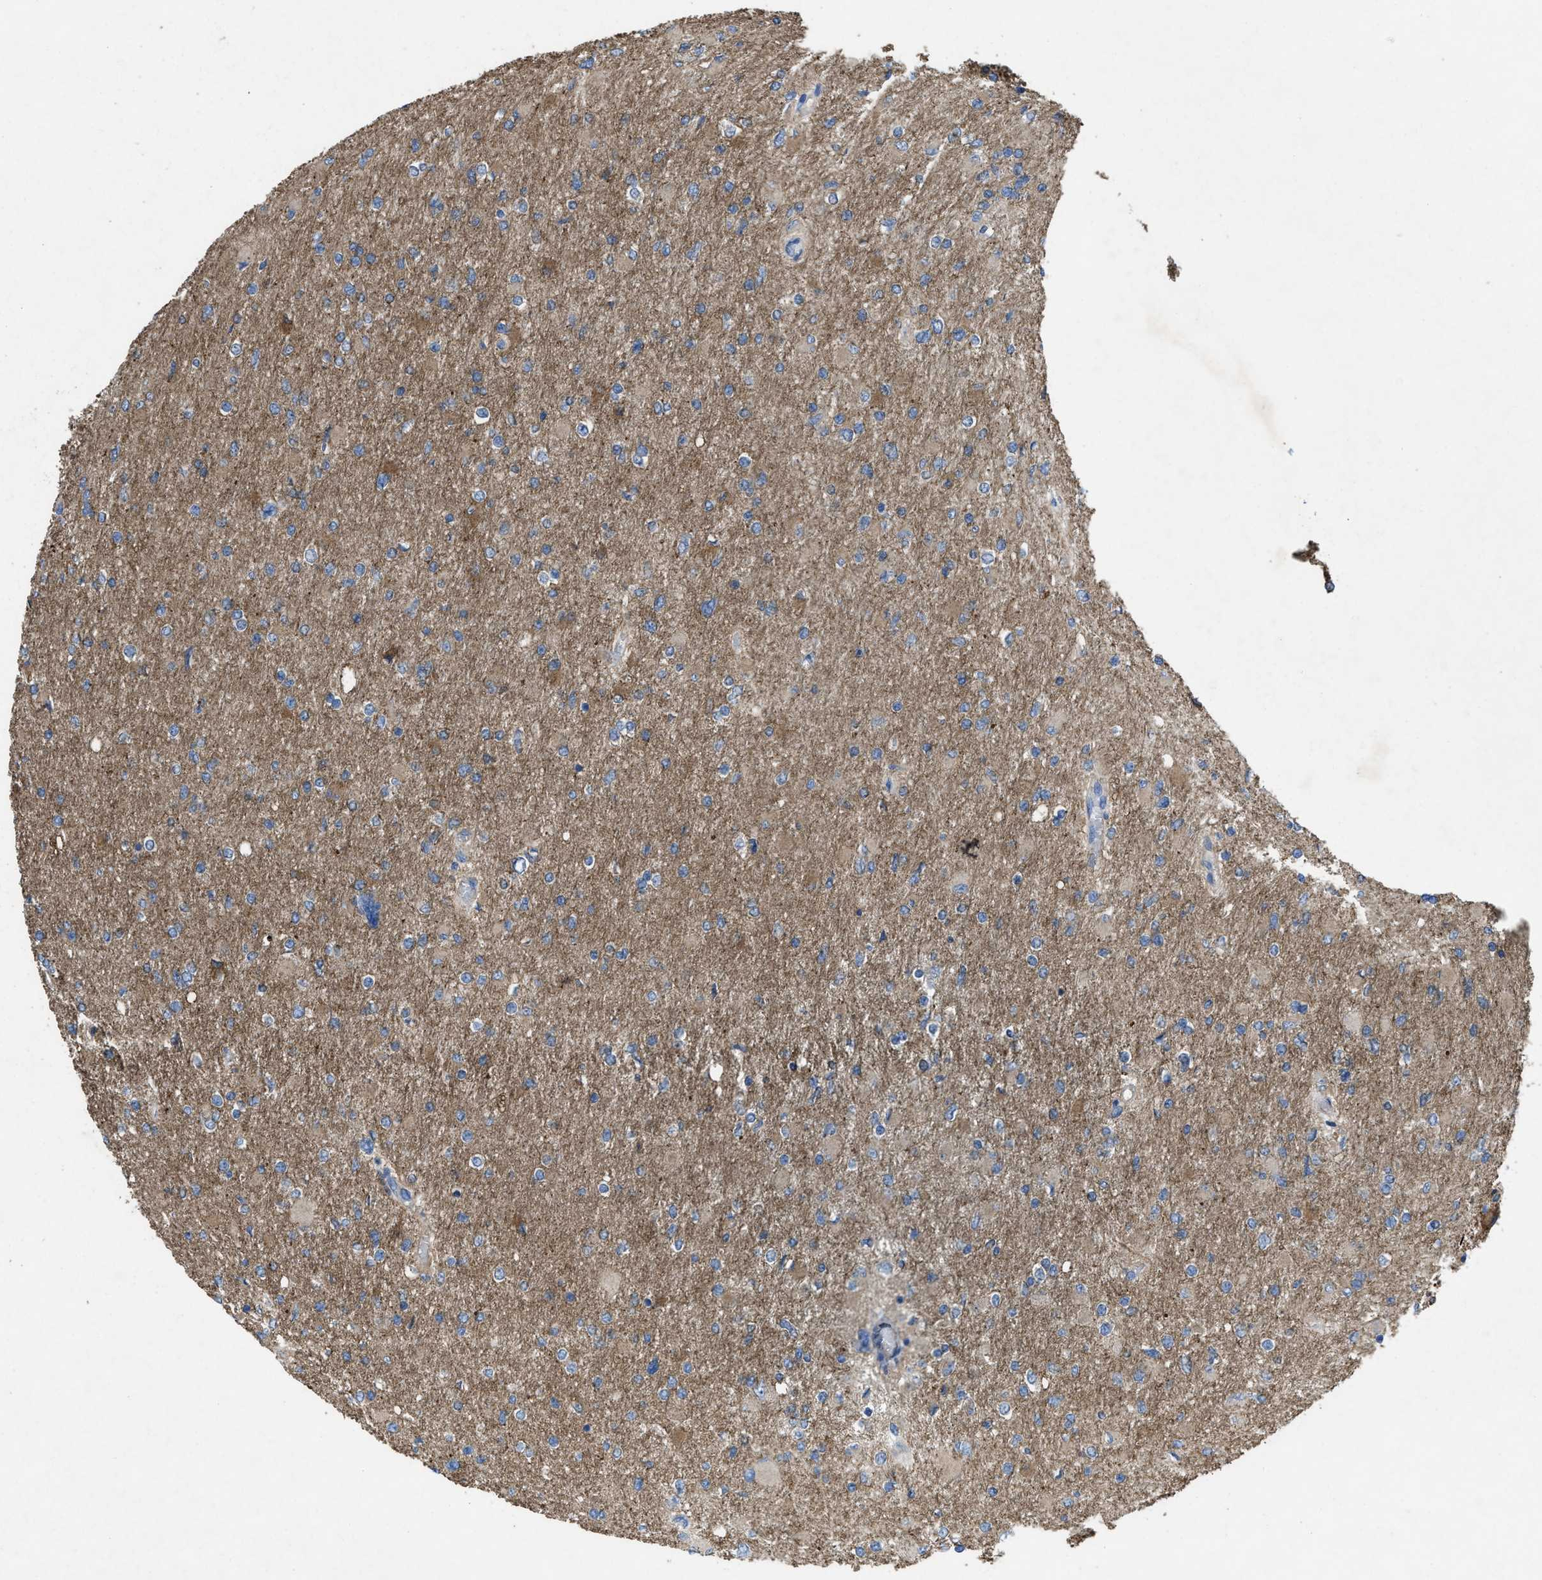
{"staining": {"intensity": "moderate", "quantity": "<25%", "location": "cytoplasmic/membranous"}, "tissue": "glioma", "cell_type": "Tumor cells", "image_type": "cancer", "snomed": [{"axis": "morphology", "description": "Glioma, malignant, High grade"}, {"axis": "topography", "description": "Cerebral cortex"}], "caption": "The histopathology image demonstrates a brown stain indicating the presence of a protein in the cytoplasmic/membranous of tumor cells in glioma. (Stains: DAB (3,3'-diaminobenzidine) in brown, nuclei in blue, Microscopy: brightfield microscopy at high magnification).", "gene": "DOLPP1", "patient": {"sex": "female", "age": 36}}